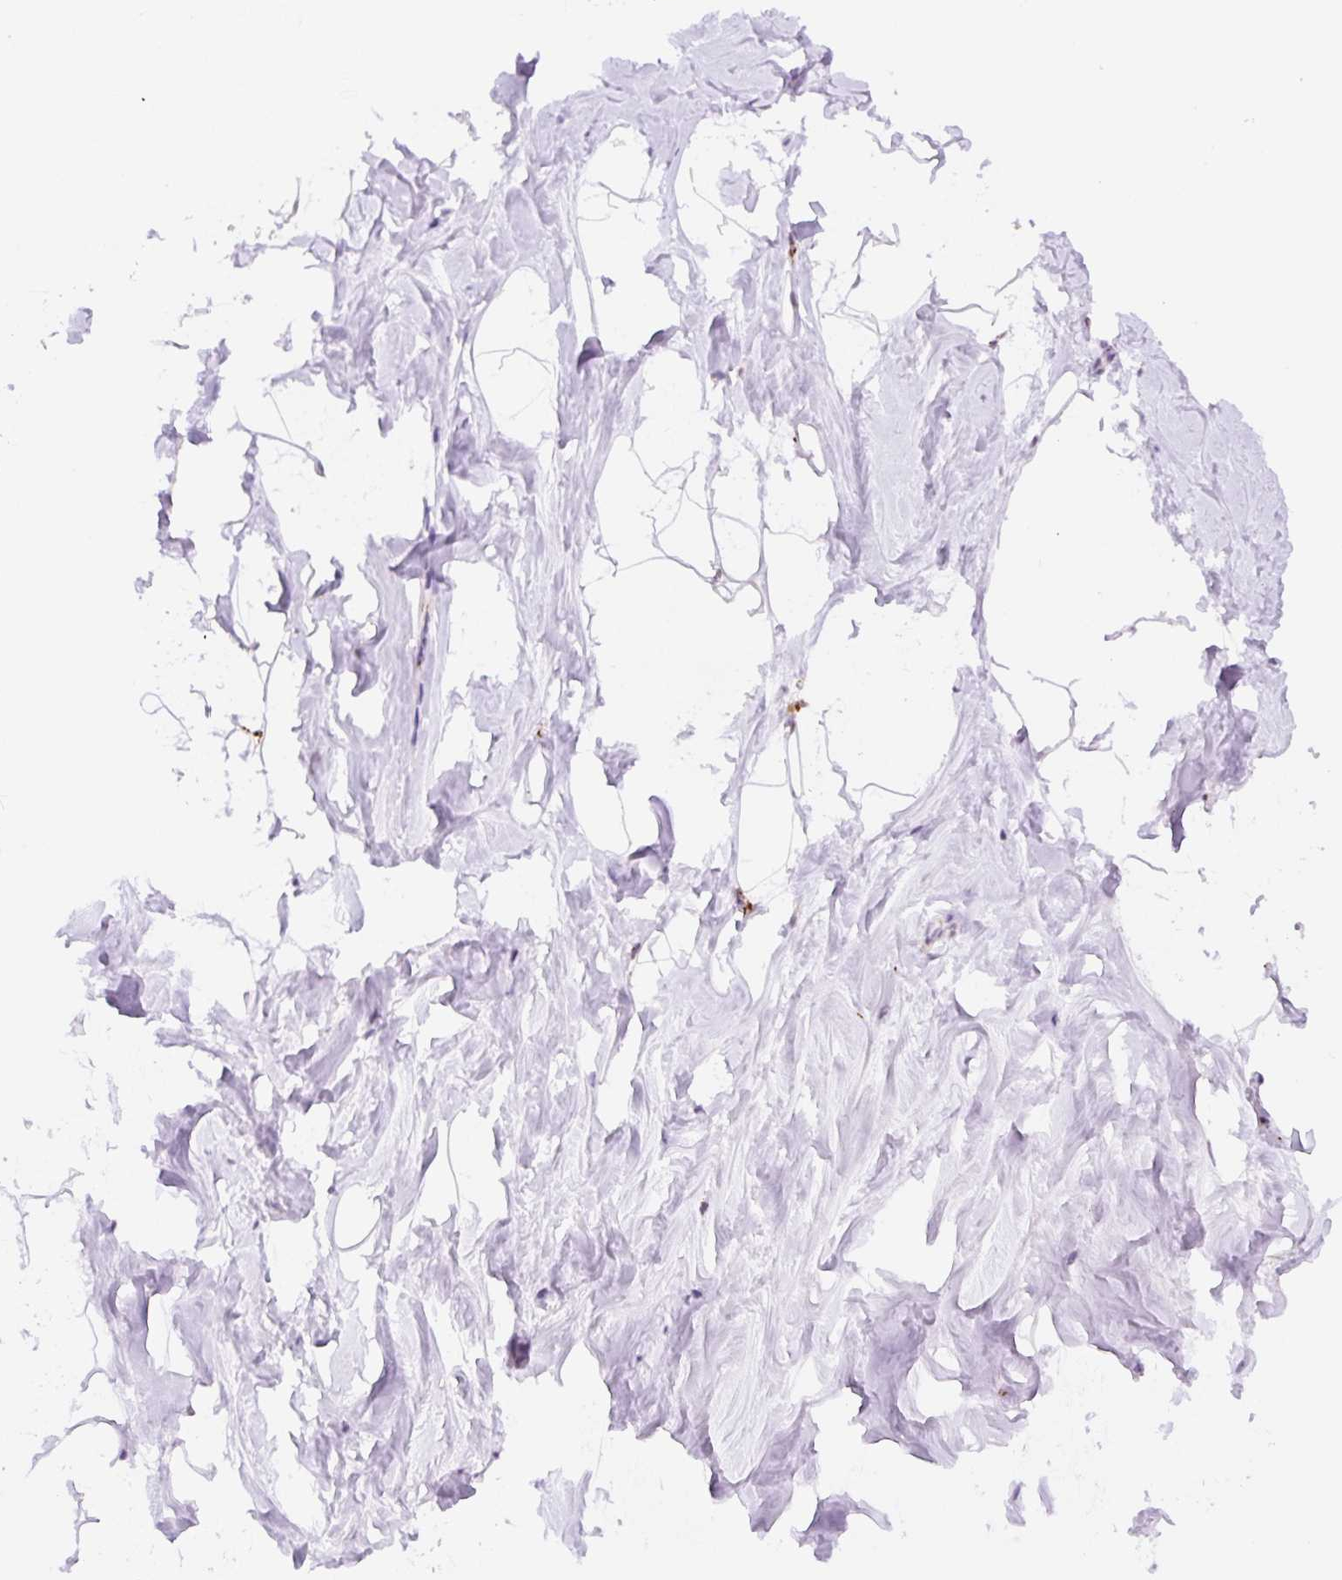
{"staining": {"intensity": "negative", "quantity": "none", "location": "none"}, "tissue": "breast", "cell_type": "Adipocytes", "image_type": "normal", "snomed": [{"axis": "morphology", "description": "Normal tissue, NOS"}, {"axis": "topography", "description": "Breast"}], "caption": "This is an immunohistochemistry histopathology image of unremarkable human breast. There is no staining in adipocytes.", "gene": "CEBPZOS", "patient": {"sex": "female", "age": 32}}